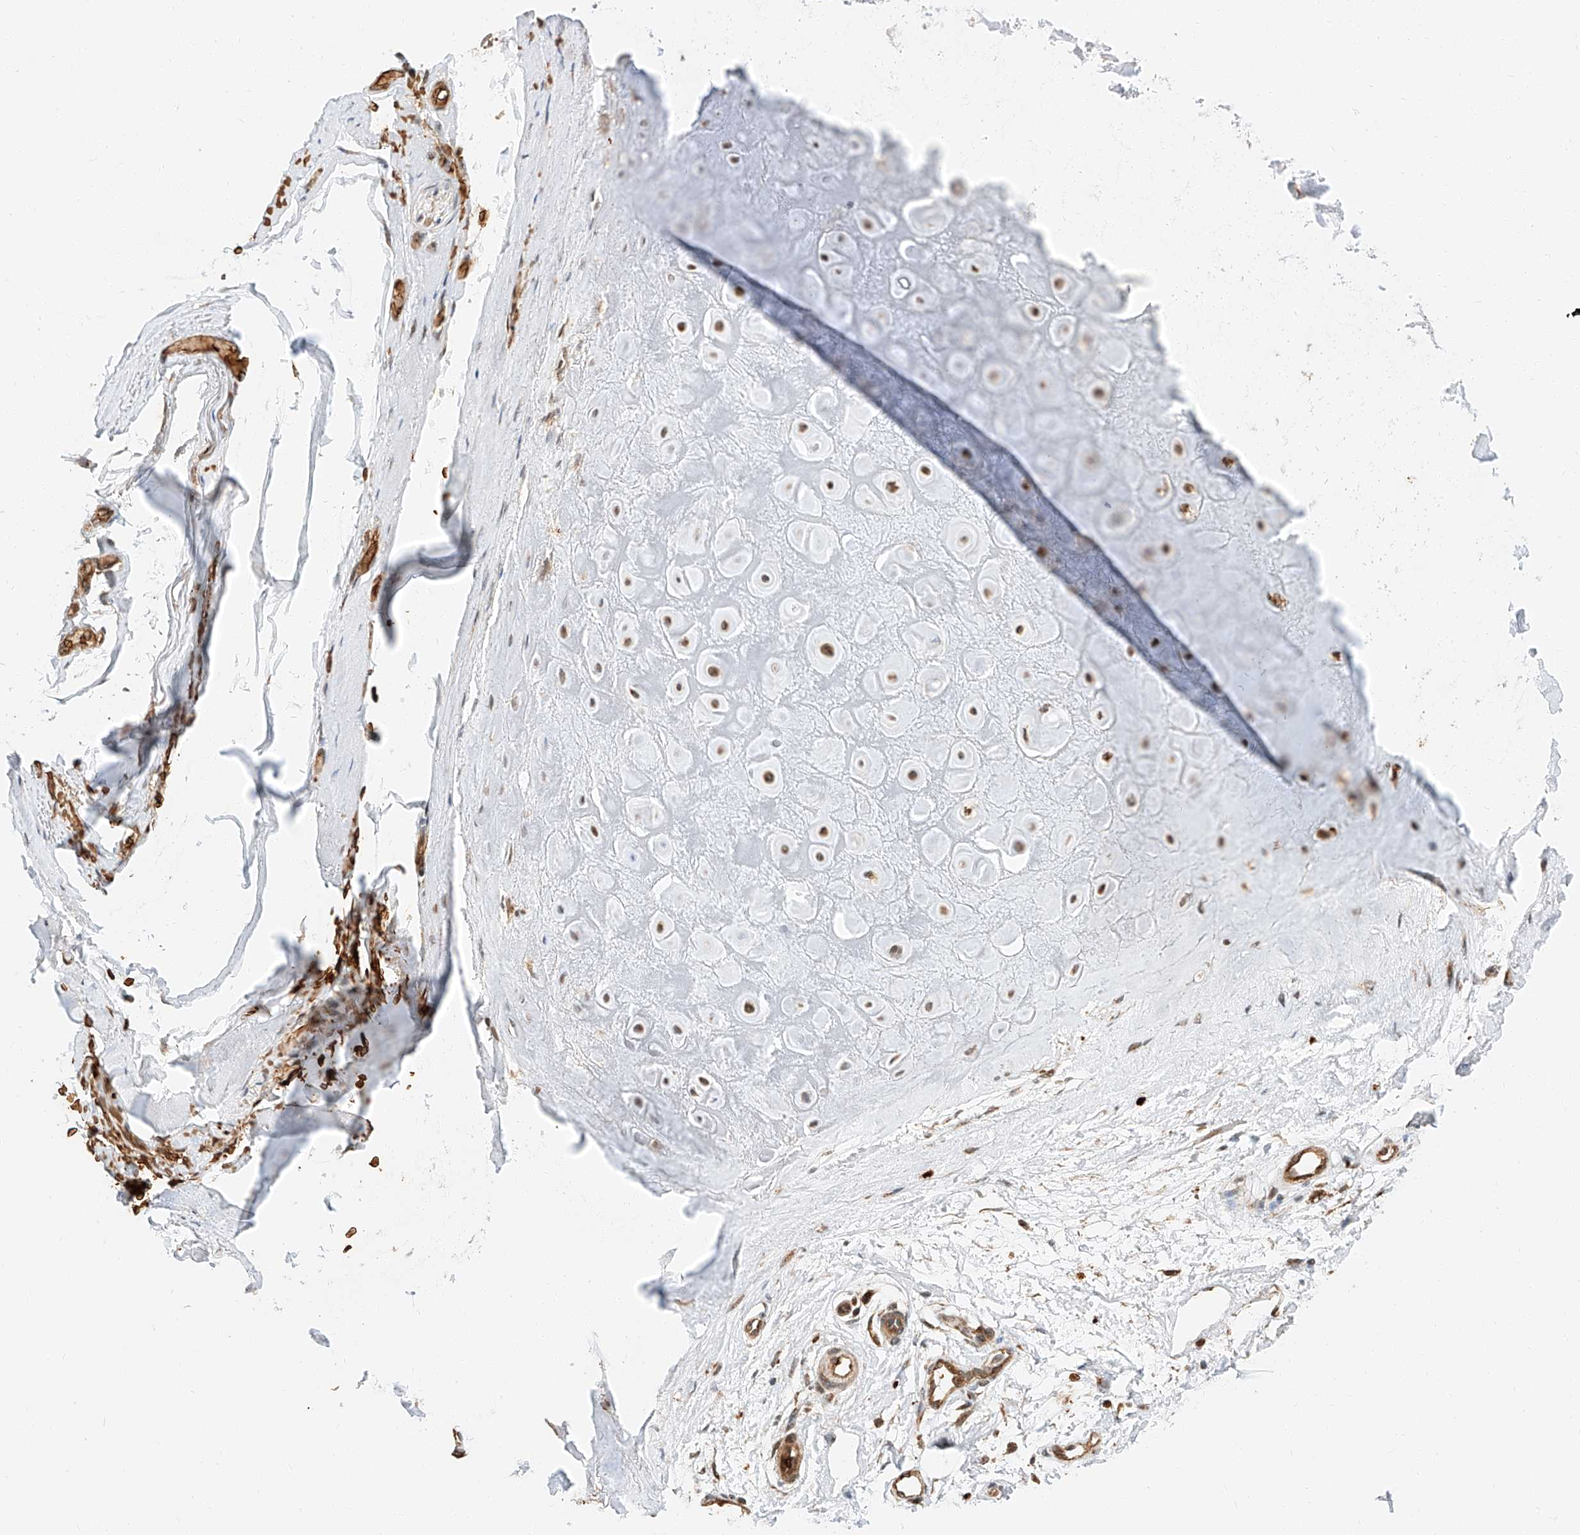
{"staining": {"intensity": "weak", "quantity": "25%-75%", "location": "cytoplasmic/membranous"}, "tissue": "adipose tissue", "cell_type": "Adipocytes", "image_type": "normal", "snomed": [{"axis": "morphology", "description": "Normal tissue, NOS"}, {"axis": "morphology", "description": "Basal cell carcinoma"}, {"axis": "topography", "description": "Skin"}], "caption": "Brown immunohistochemical staining in unremarkable adipose tissue reveals weak cytoplasmic/membranous positivity in about 25%-75% of adipocytes. The staining was performed using DAB to visualize the protein expression in brown, while the nuclei were stained in blue with hematoxylin (Magnification: 20x).", "gene": "THTPA", "patient": {"sex": "female", "age": 89}}